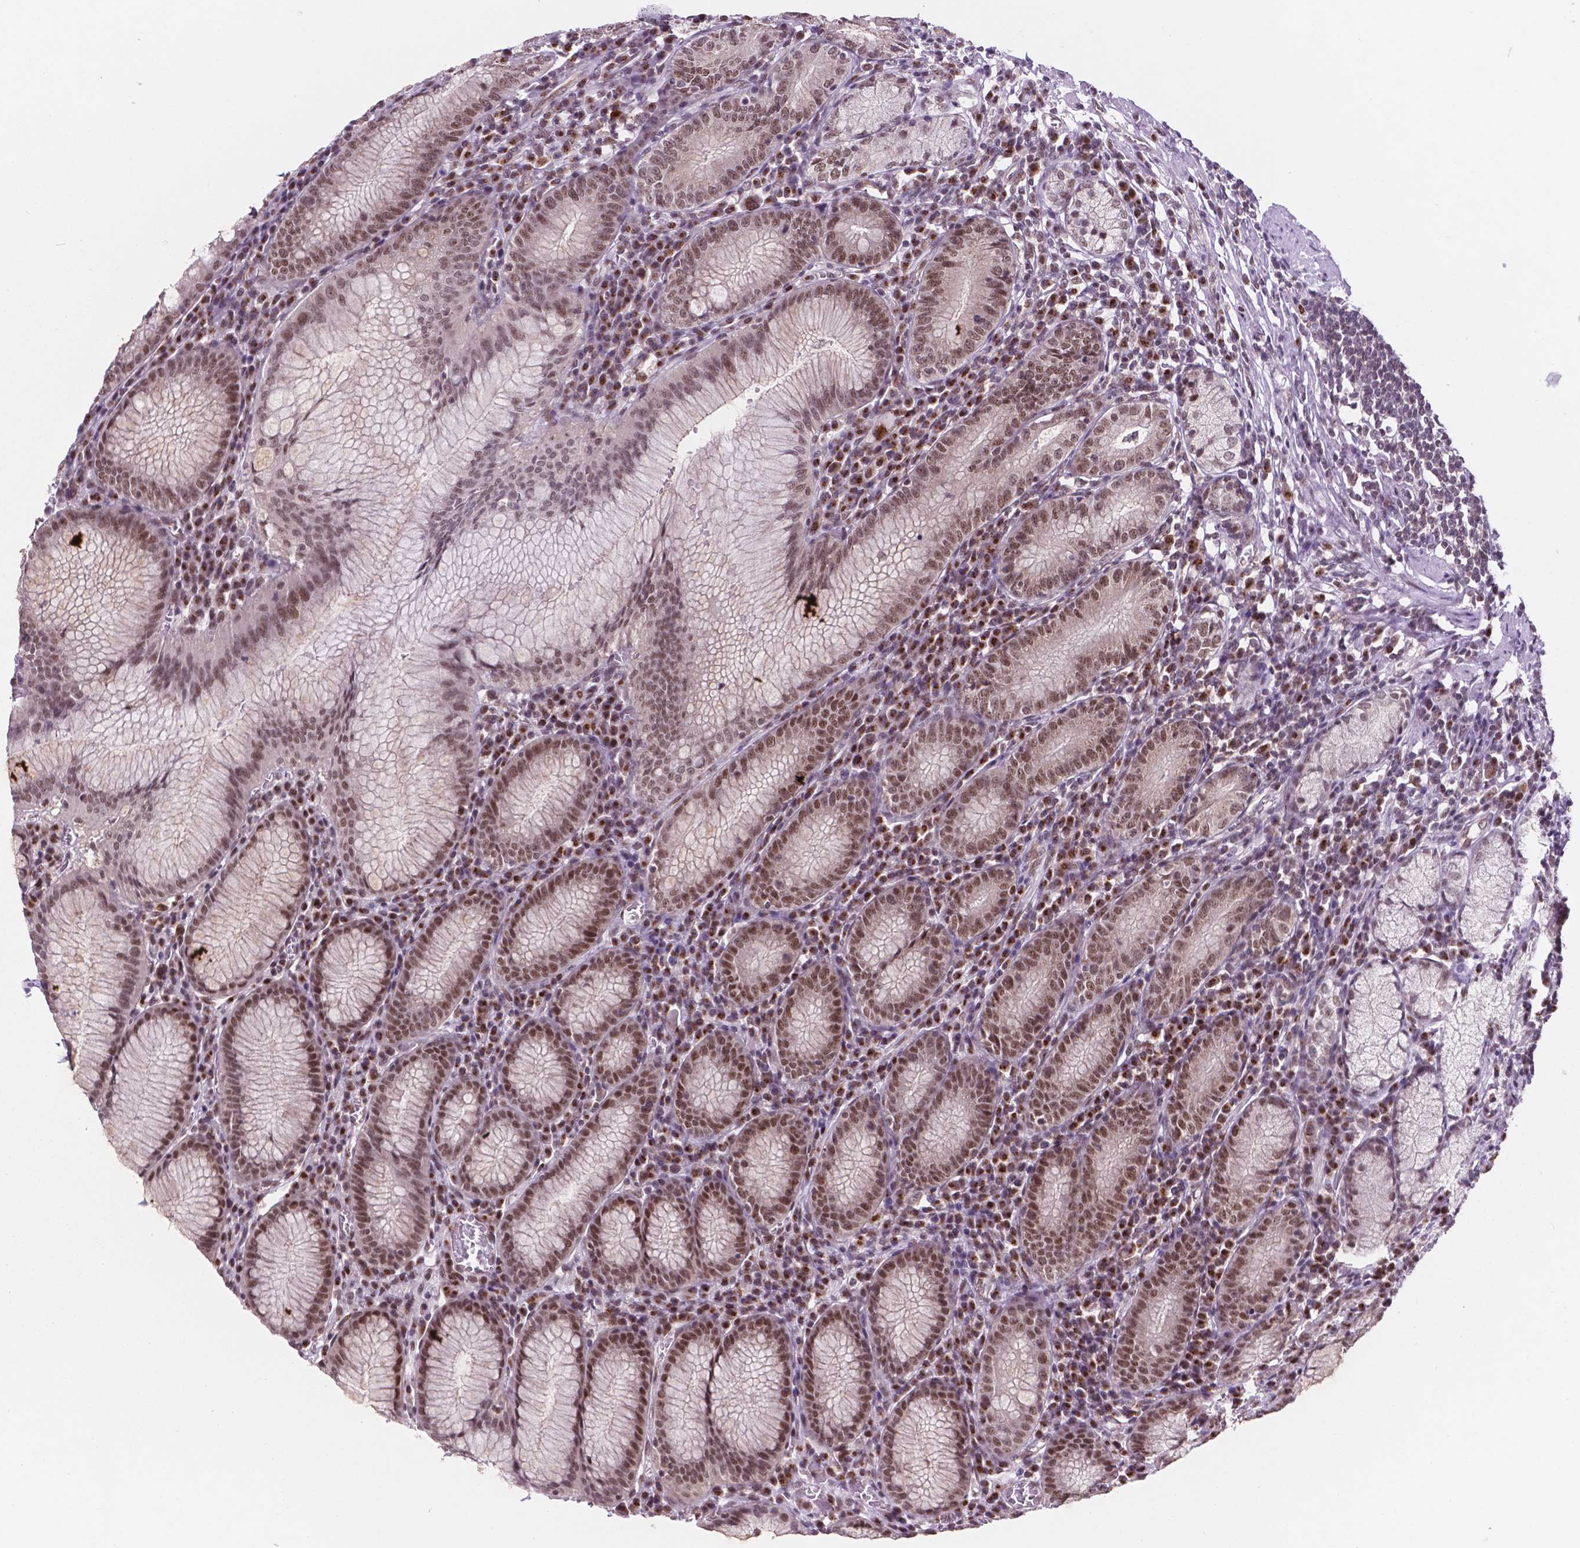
{"staining": {"intensity": "moderate", "quantity": "25%-75%", "location": "nuclear"}, "tissue": "stomach", "cell_type": "Glandular cells", "image_type": "normal", "snomed": [{"axis": "morphology", "description": "Normal tissue, NOS"}, {"axis": "topography", "description": "Stomach"}], "caption": "Protein expression by immunohistochemistry (IHC) exhibits moderate nuclear expression in approximately 25%-75% of glandular cells in unremarkable stomach.", "gene": "PER2", "patient": {"sex": "male", "age": 55}}